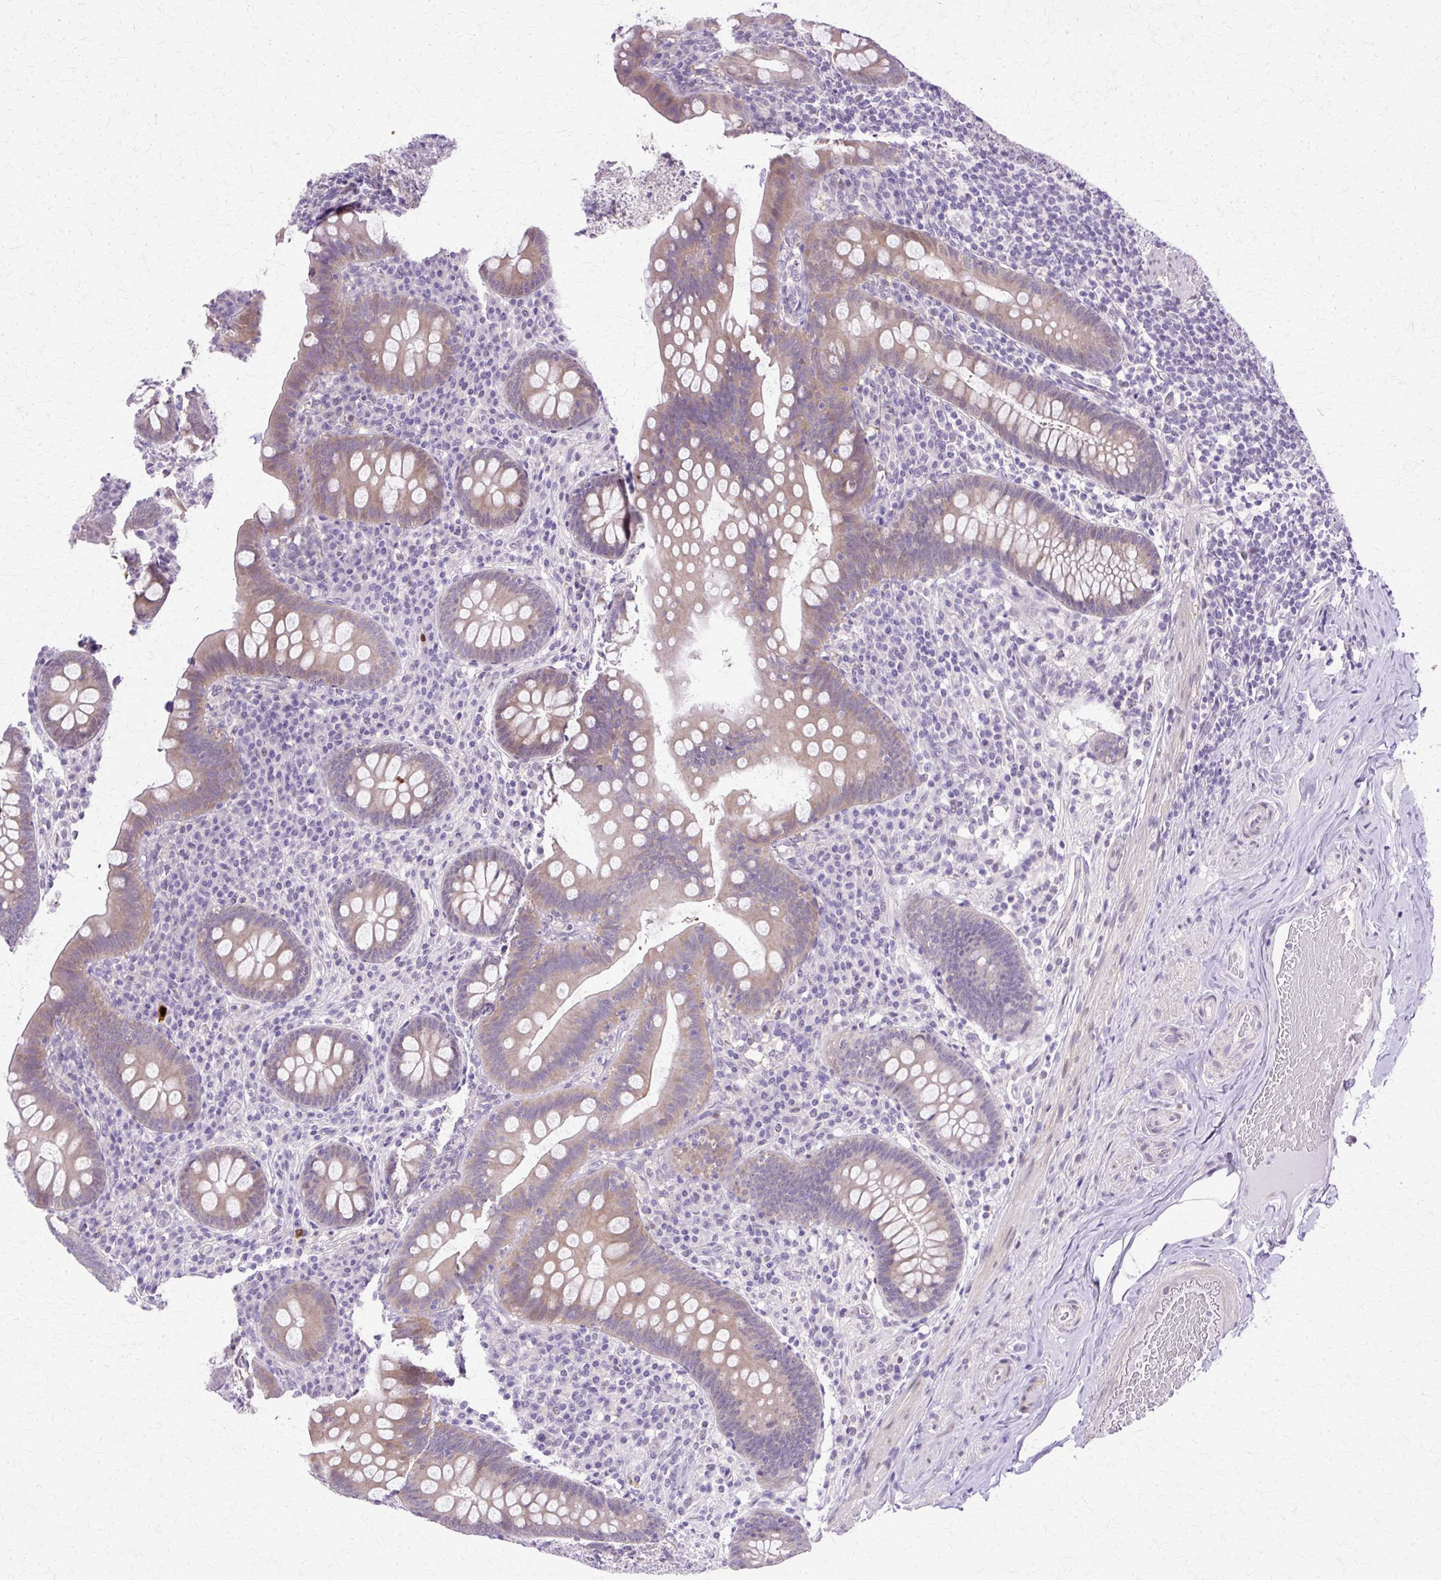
{"staining": {"intensity": "weak", "quantity": "25%-75%", "location": "cytoplasmic/membranous"}, "tissue": "appendix", "cell_type": "Glandular cells", "image_type": "normal", "snomed": [{"axis": "morphology", "description": "Normal tissue, NOS"}, {"axis": "topography", "description": "Appendix"}], "caption": "Brown immunohistochemical staining in unremarkable appendix displays weak cytoplasmic/membranous positivity in approximately 25%-75% of glandular cells. The staining was performed using DAB, with brown indicating positive protein expression. Nuclei are stained blue with hematoxylin.", "gene": "HSPA1A", "patient": {"sex": "male", "age": 71}}